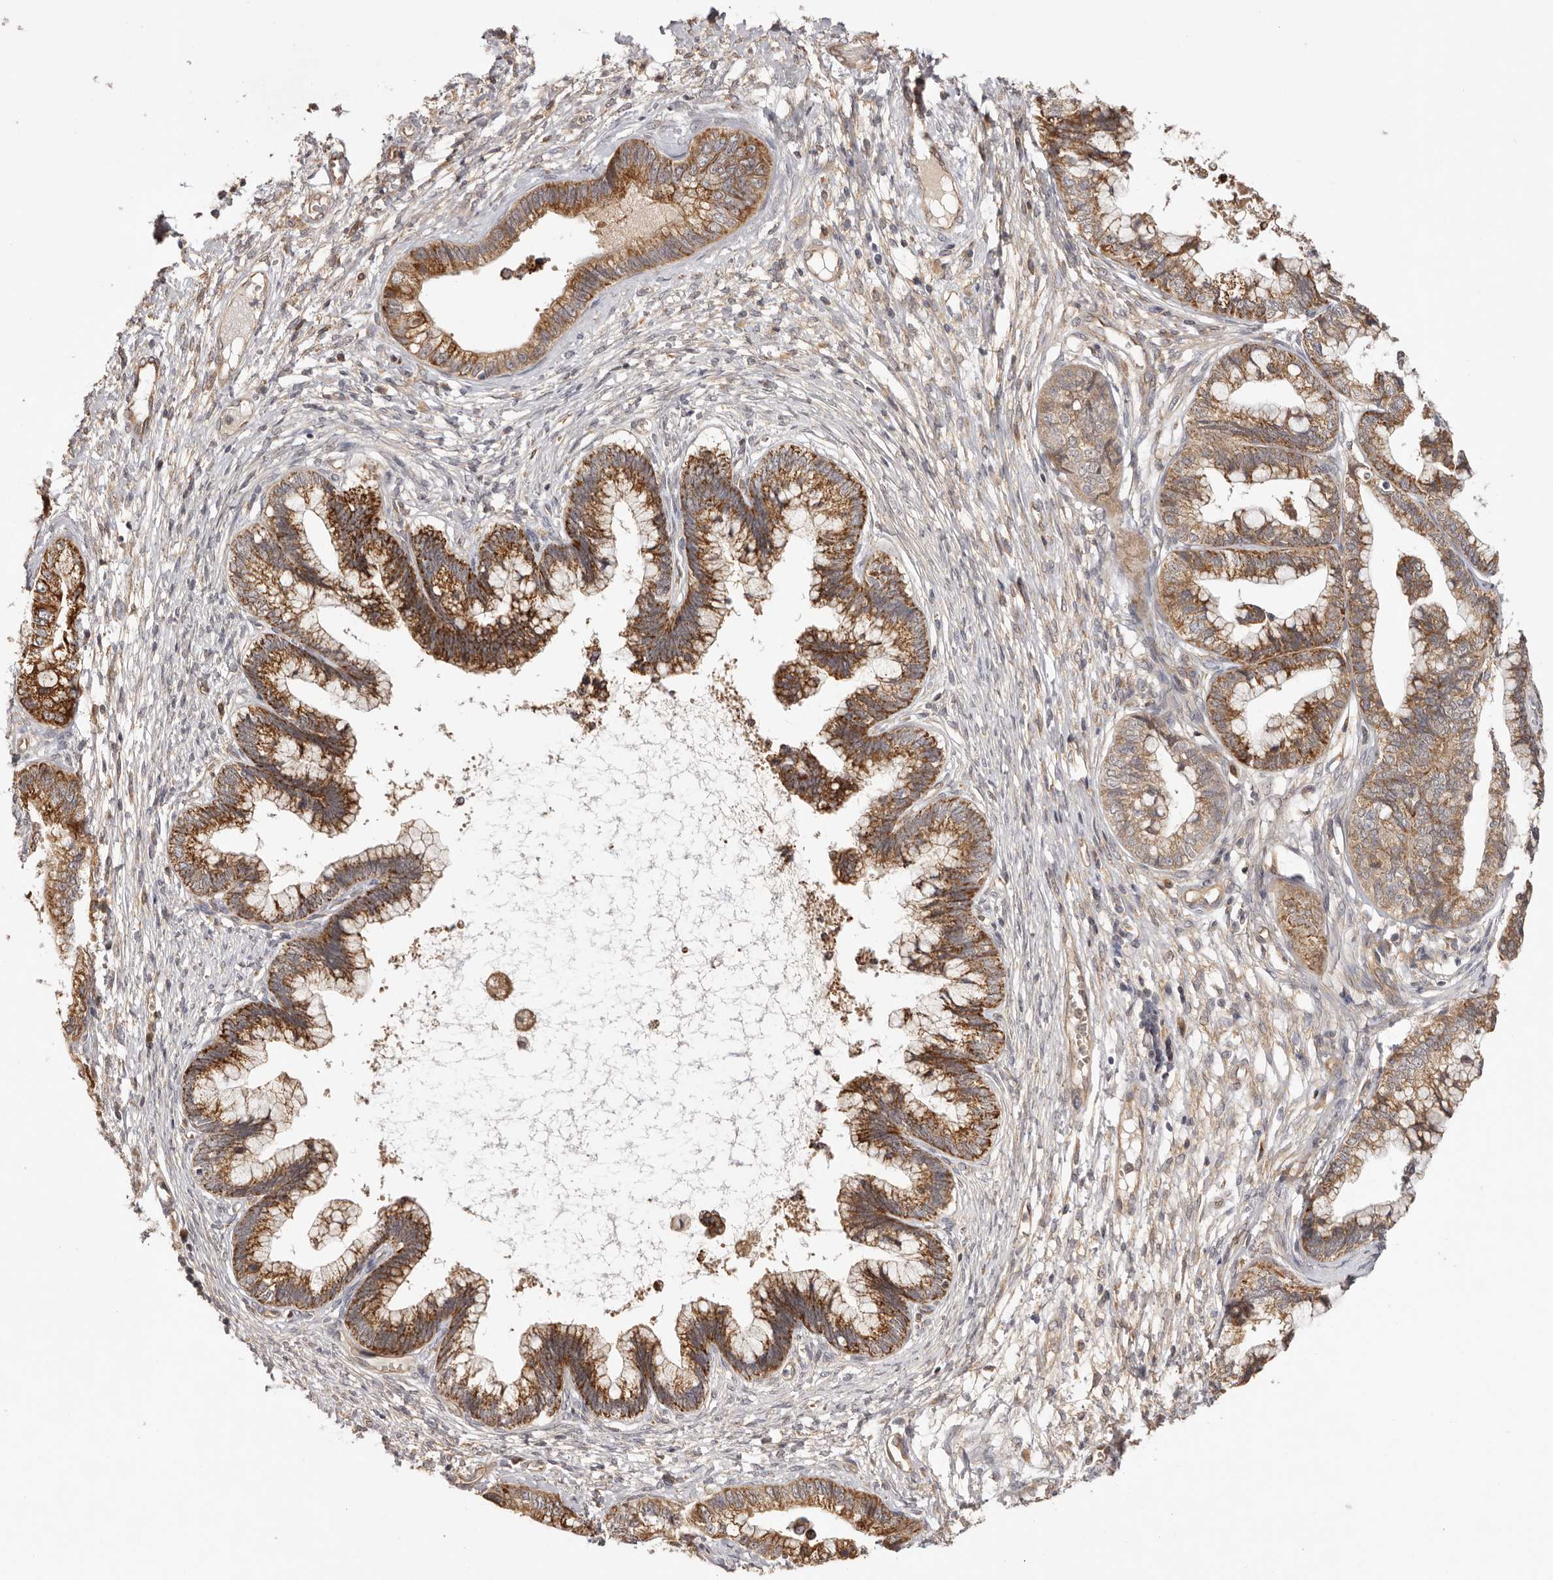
{"staining": {"intensity": "strong", "quantity": ">75%", "location": "cytoplasmic/membranous"}, "tissue": "cervical cancer", "cell_type": "Tumor cells", "image_type": "cancer", "snomed": [{"axis": "morphology", "description": "Adenocarcinoma, NOS"}, {"axis": "topography", "description": "Cervix"}], "caption": "This histopathology image demonstrates immunohistochemistry staining of cervical cancer (adenocarcinoma), with high strong cytoplasmic/membranous positivity in approximately >75% of tumor cells.", "gene": "UBR2", "patient": {"sex": "female", "age": 44}}